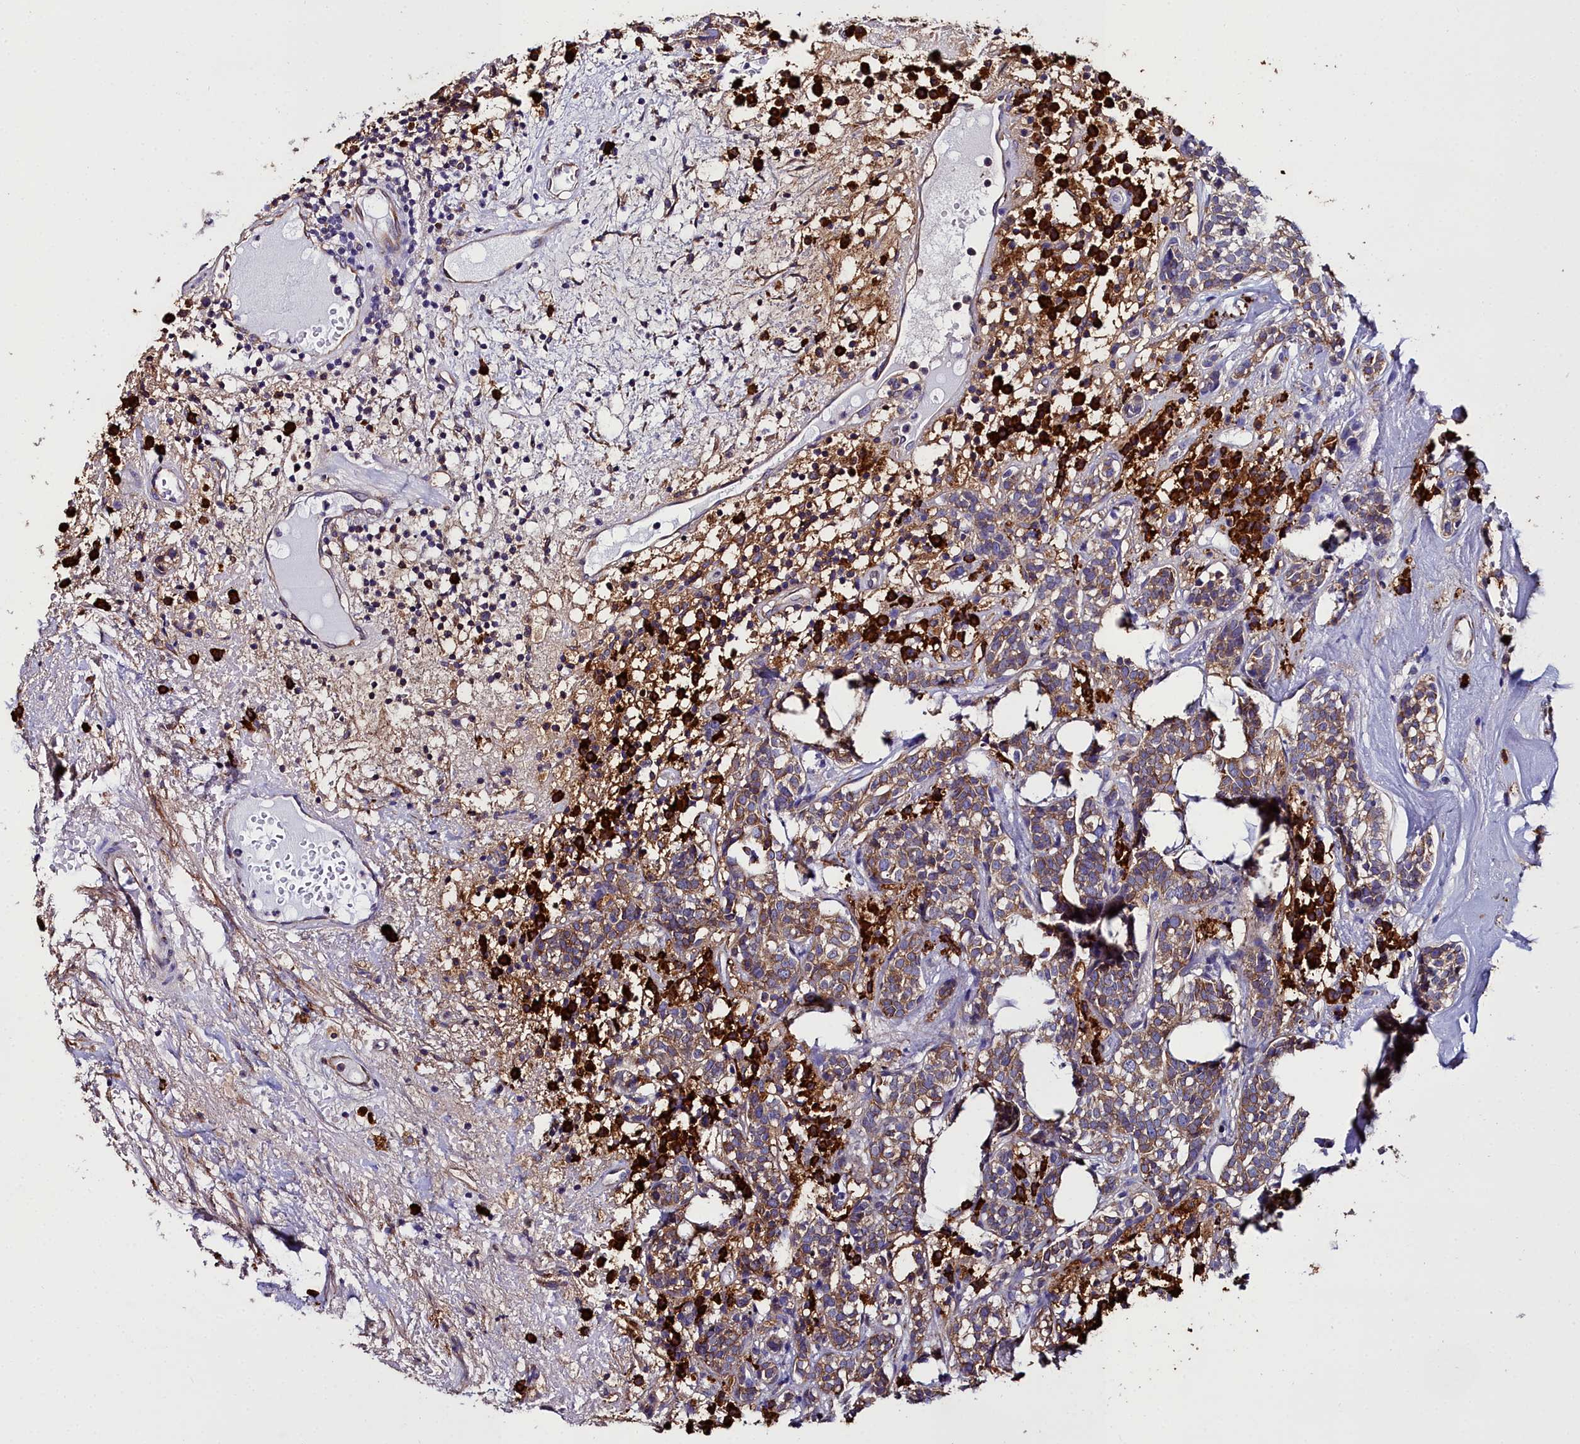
{"staining": {"intensity": "moderate", "quantity": ">75%", "location": "cytoplasmic/membranous"}, "tissue": "head and neck cancer", "cell_type": "Tumor cells", "image_type": "cancer", "snomed": [{"axis": "morphology", "description": "Adenocarcinoma, NOS"}, {"axis": "topography", "description": "Salivary gland"}, {"axis": "topography", "description": "Head-Neck"}], "caption": "A micrograph showing moderate cytoplasmic/membranous positivity in about >75% of tumor cells in head and neck adenocarcinoma, as visualized by brown immunohistochemical staining.", "gene": "TXNDC5", "patient": {"sex": "female", "age": 65}}